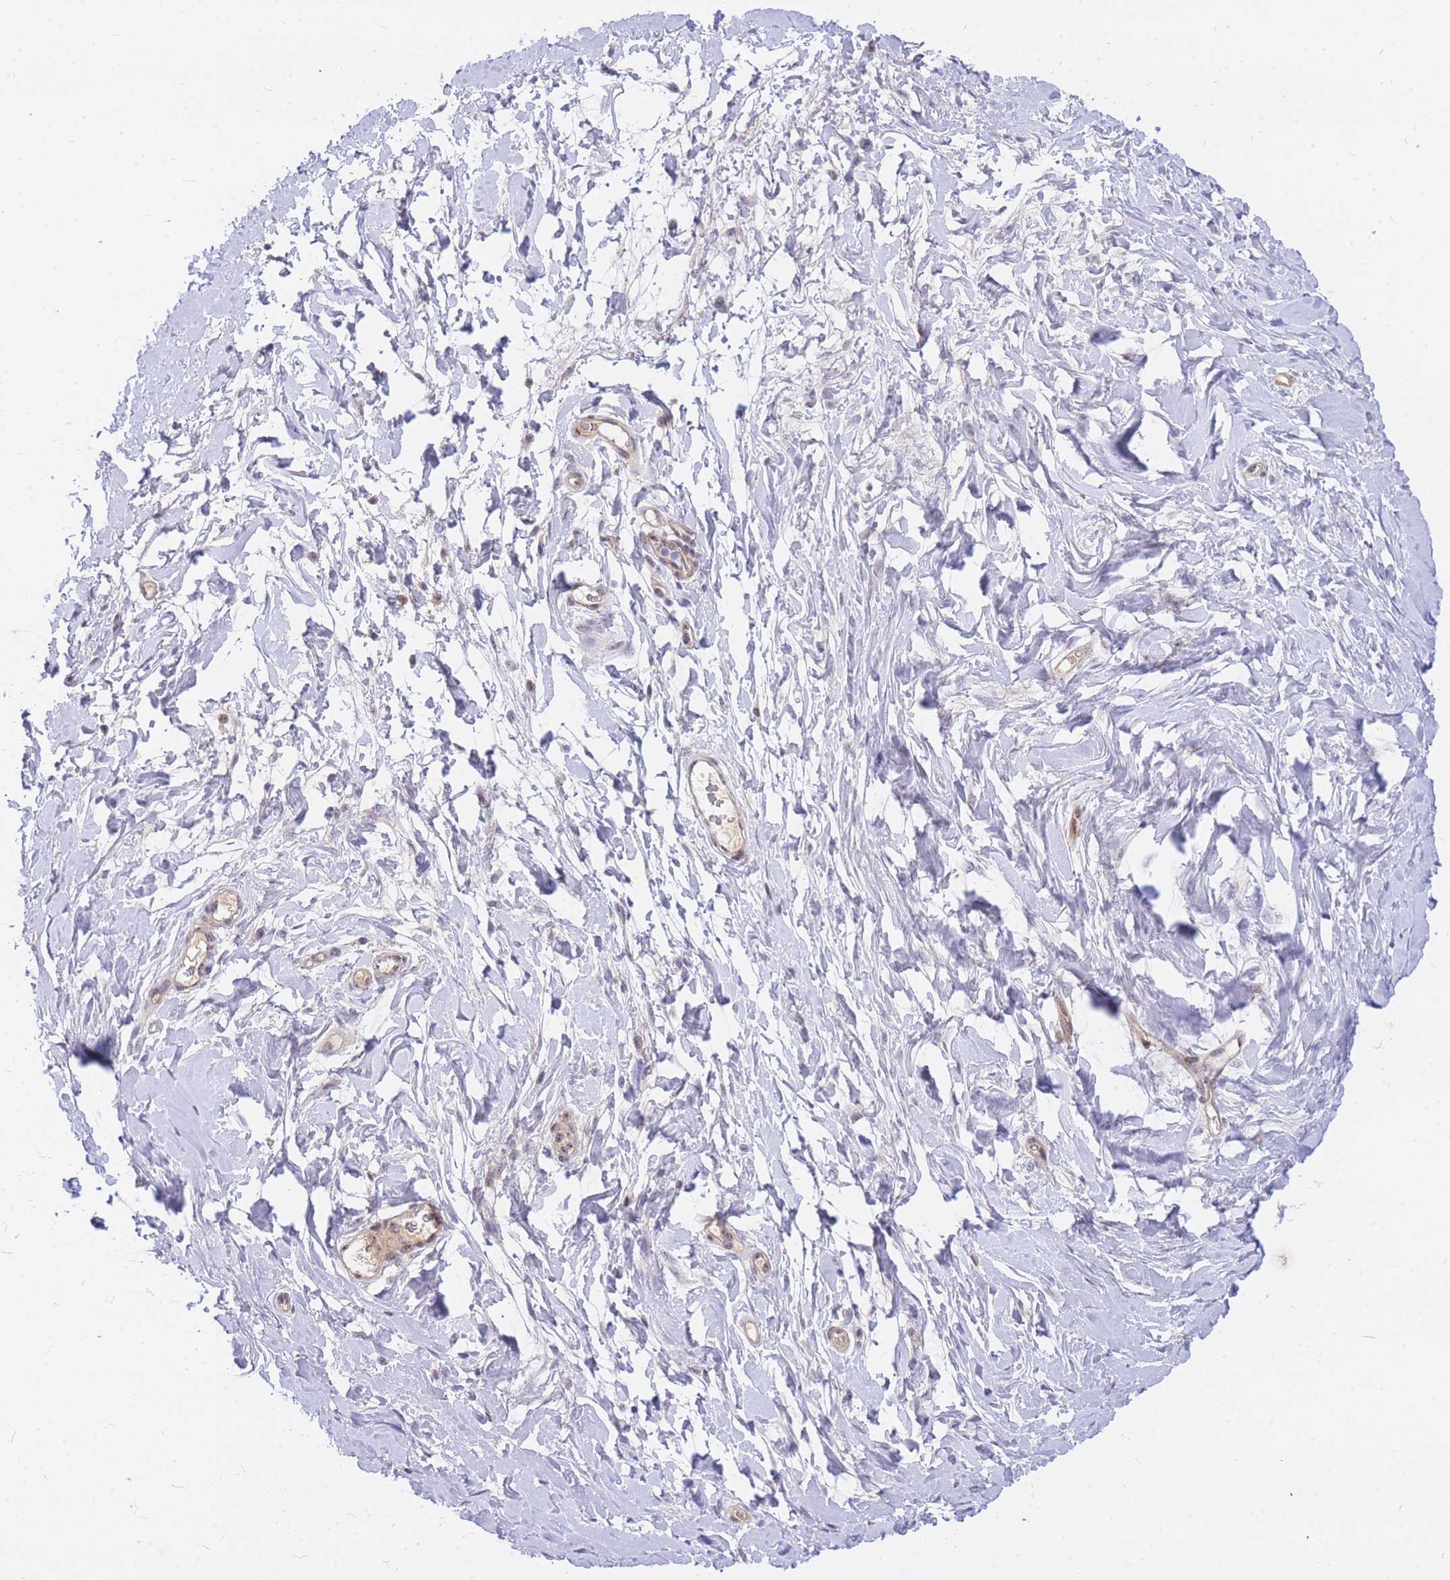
{"staining": {"intensity": "negative", "quantity": "none", "location": "none"}, "tissue": "adipose tissue", "cell_type": "Adipocytes", "image_type": "normal", "snomed": [{"axis": "morphology", "description": "Normal tissue, NOS"}, {"axis": "topography", "description": "Breast"}], "caption": "DAB immunohistochemical staining of benign adipose tissue exhibits no significant expression in adipocytes.", "gene": "TLE2", "patient": {"sex": "female", "age": 26}}